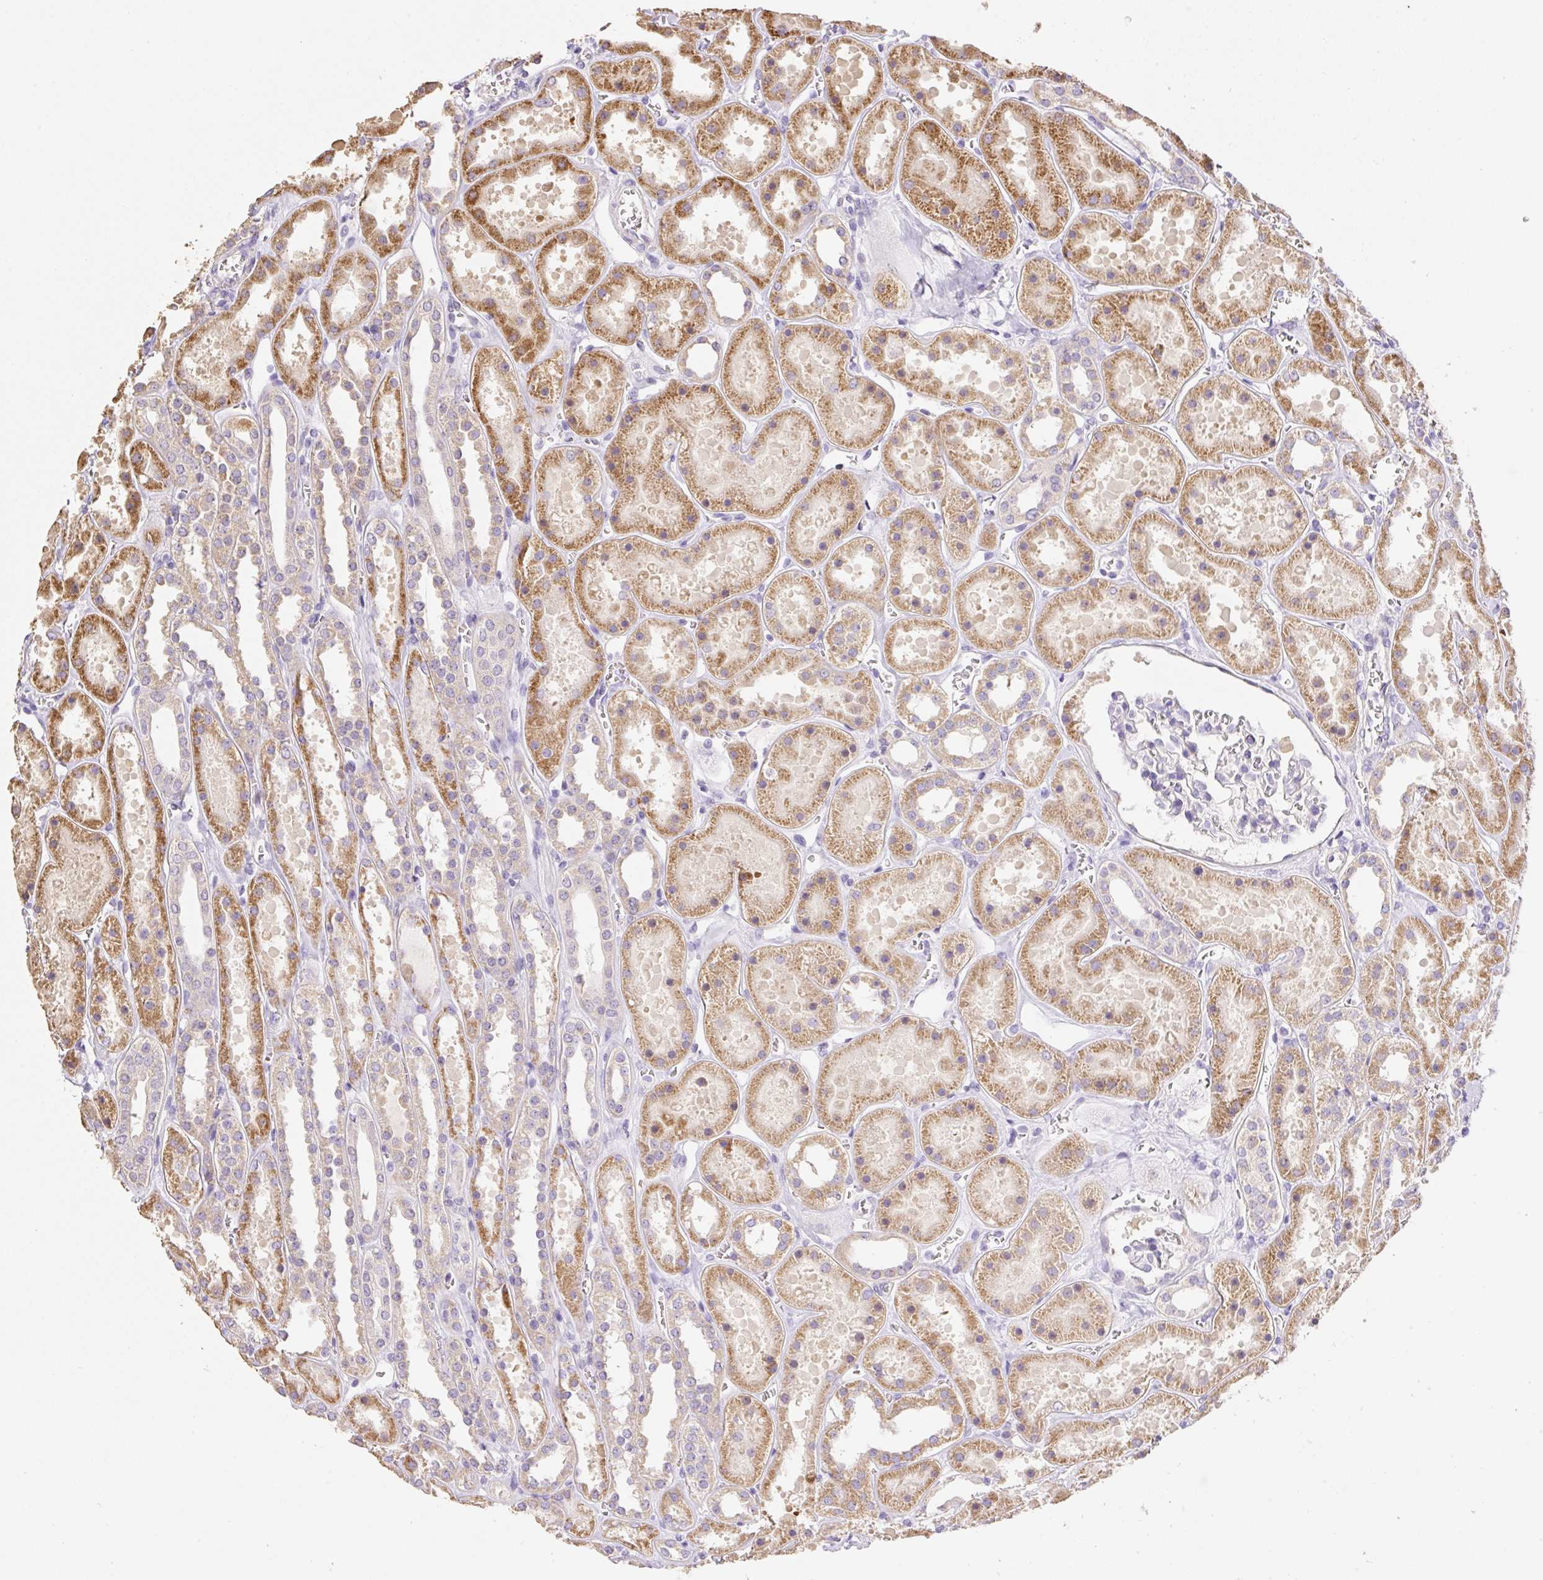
{"staining": {"intensity": "negative", "quantity": "none", "location": "none"}, "tissue": "kidney", "cell_type": "Cells in glomeruli", "image_type": "normal", "snomed": [{"axis": "morphology", "description": "Normal tissue, NOS"}, {"axis": "topography", "description": "Kidney"}], "caption": "Immunohistochemical staining of benign kidney reveals no significant positivity in cells in glomeruli. The staining is performed using DAB brown chromogen with nuclei counter-stained in using hematoxylin.", "gene": "COPZ2", "patient": {"sex": "female", "age": 41}}